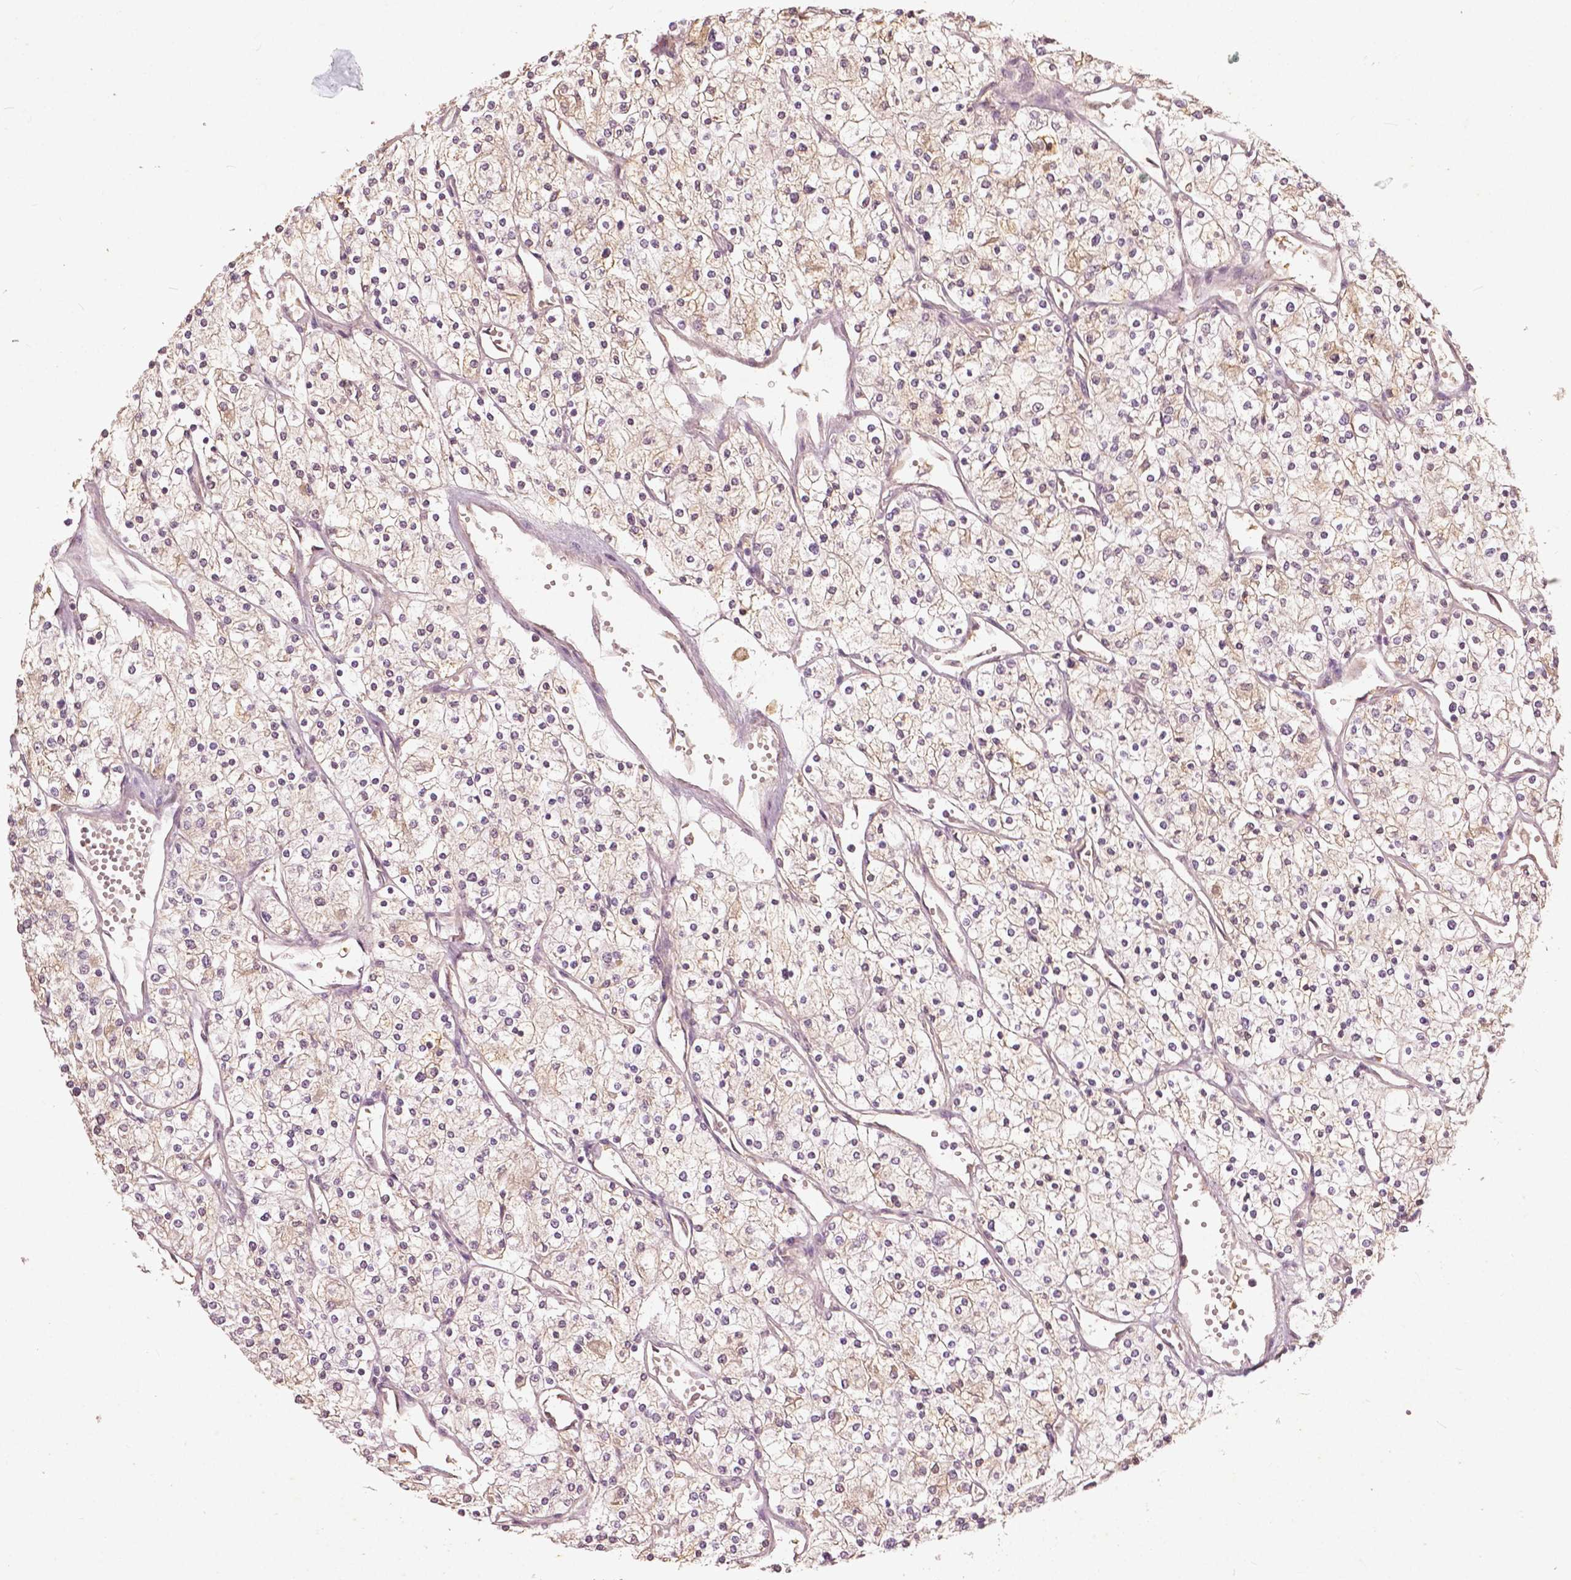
{"staining": {"intensity": "weak", "quantity": "<25%", "location": "cytoplasmic/membranous"}, "tissue": "renal cancer", "cell_type": "Tumor cells", "image_type": "cancer", "snomed": [{"axis": "morphology", "description": "Adenocarcinoma, NOS"}, {"axis": "topography", "description": "Kidney"}], "caption": "This is a histopathology image of immunohistochemistry (IHC) staining of renal adenocarcinoma, which shows no expression in tumor cells. (DAB IHC with hematoxylin counter stain).", "gene": "ANGPTL4", "patient": {"sex": "male", "age": 80}}